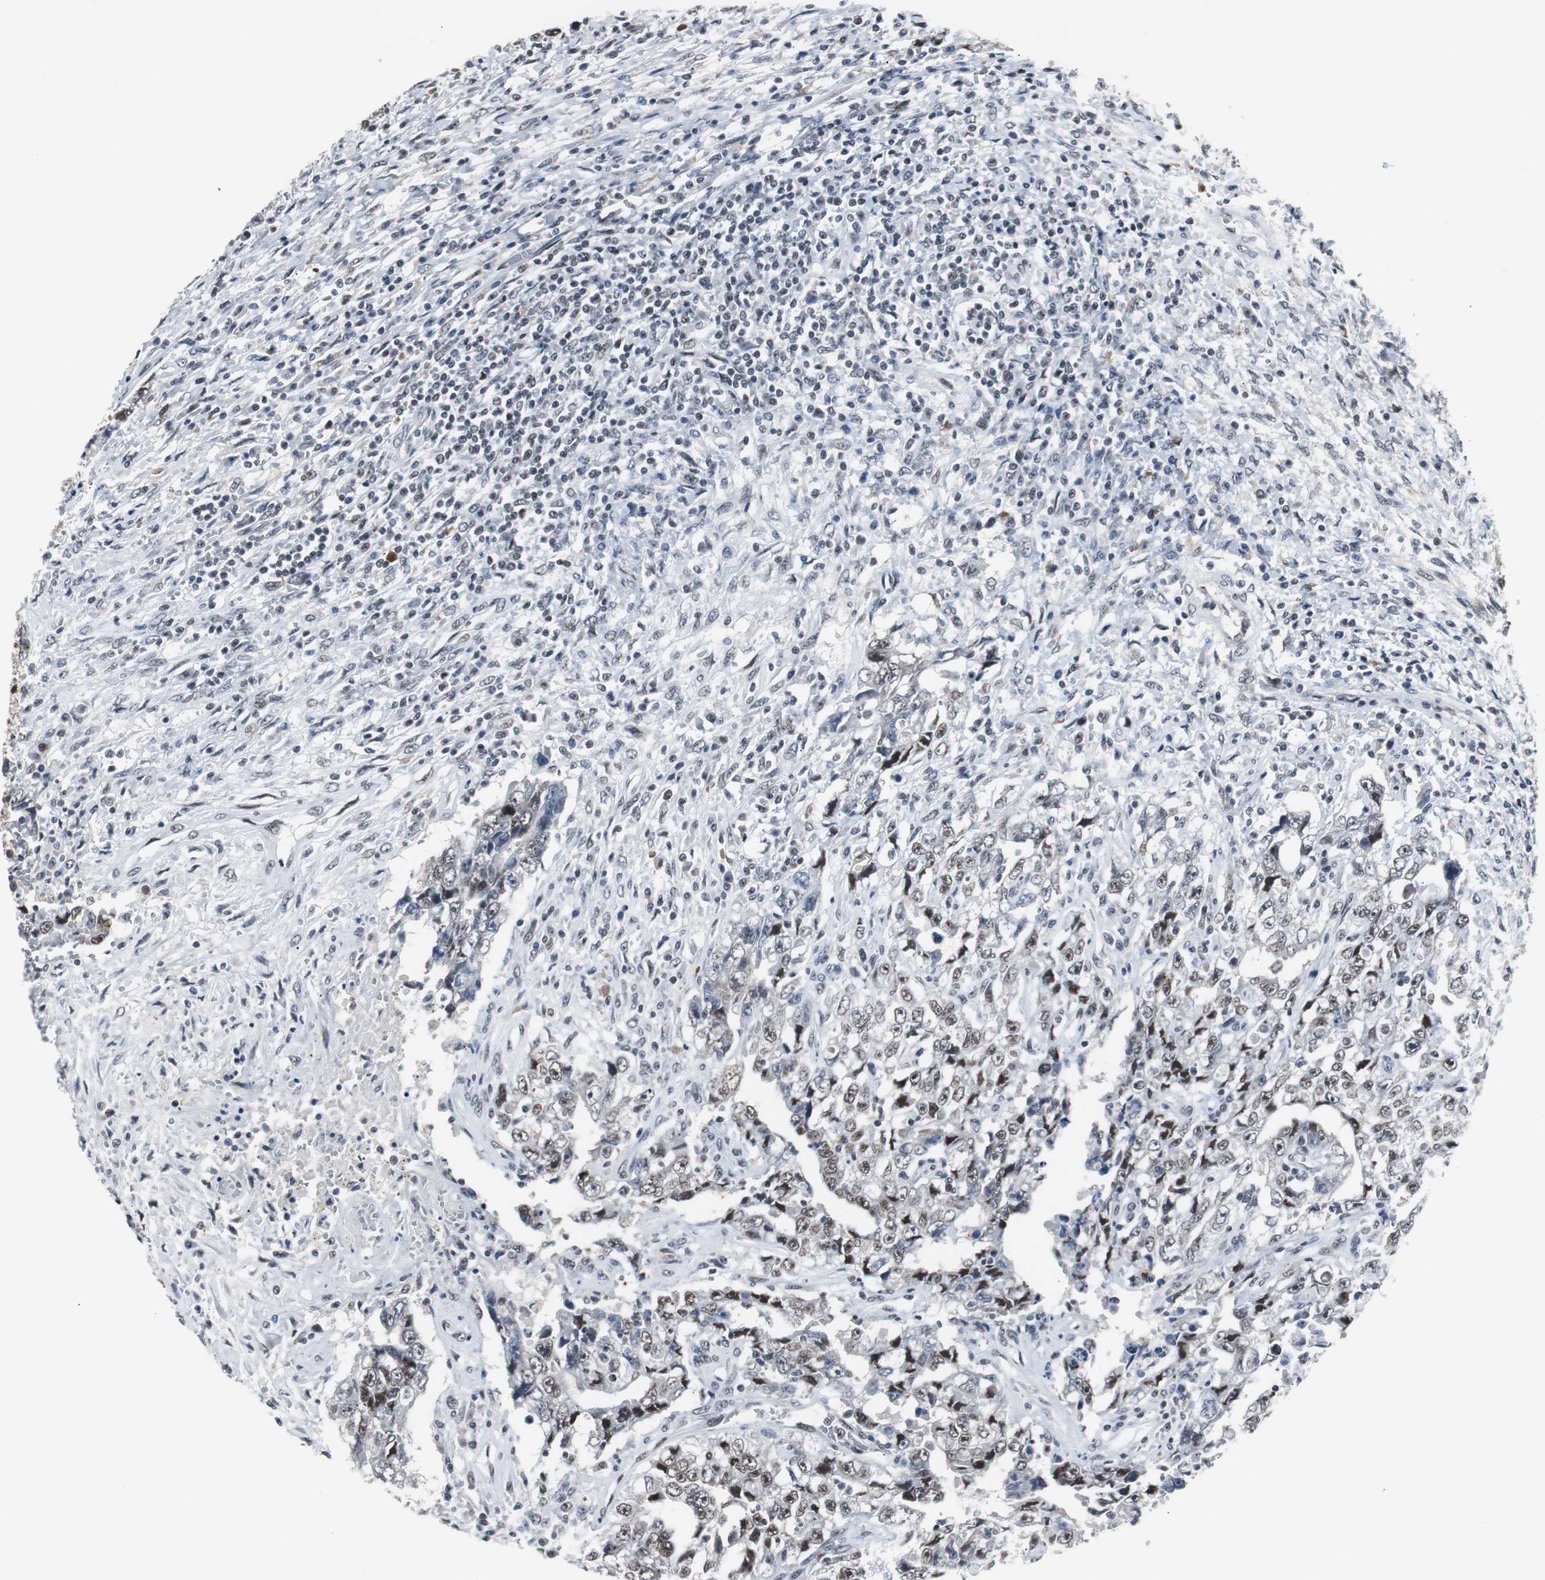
{"staining": {"intensity": "moderate", "quantity": "<25%", "location": "nuclear"}, "tissue": "testis cancer", "cell_type": "Tumor cells", "image_type": "cancer", "snomed": [{"axis": "morphology", "description": "Carcinoma, Embryonal, NOS"}, {"axis": "topography", "description": "Testis"}], "caption": "High-power microscopy captured an immunohistochemistry (IHC) histopathology image of testis cancer (embryonal carcinoma), revealing moderate nuclear expression in approximately <25% of tumor cells.", "gene": "TAF7", "patient": {"sex": "male", "age": 26}}